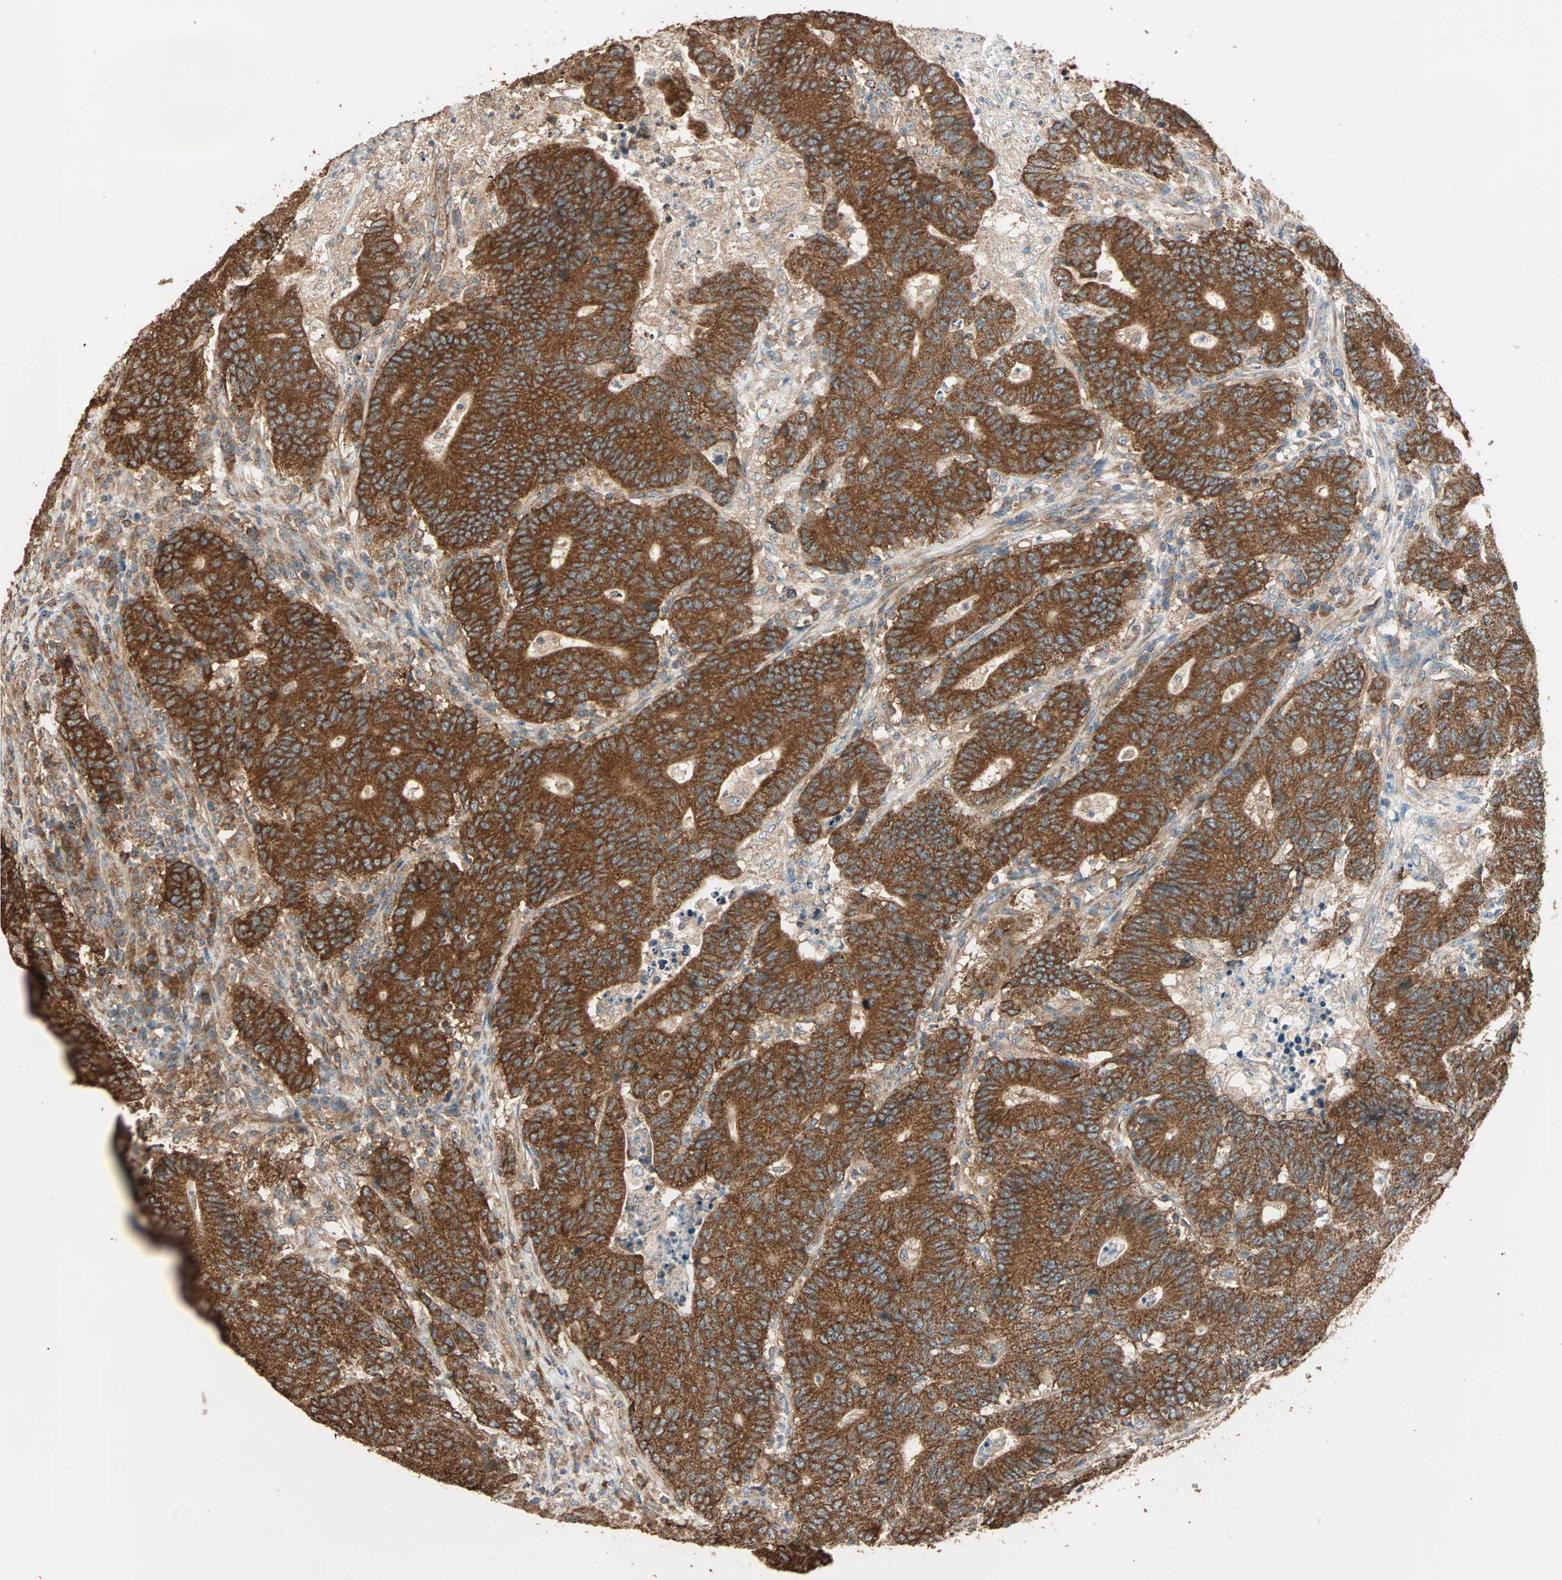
{"staining": {"intensity": "strong", "quantity": ">75%", "location": "cytoplasmic/membranous"}, "tissue": "colorectal cancer", "cell_type": "Tumor cells", "image_type": "cancer", "snomed": [{"axis": "morphology", "description": "Normal tissue, NOS"}, {"axis": "morphology", "description": "Adenocarcinoma, NOS"}, {"axis": "topography", "description": "Colon"}], "caption": "A micrograph of colorectal cancer stained for a protein exhibits strong cytoplasmic/membranous brown staining in tumor cells.", "gene": "EIF4G2", "patient": {"sex": "female", "age": 75}}